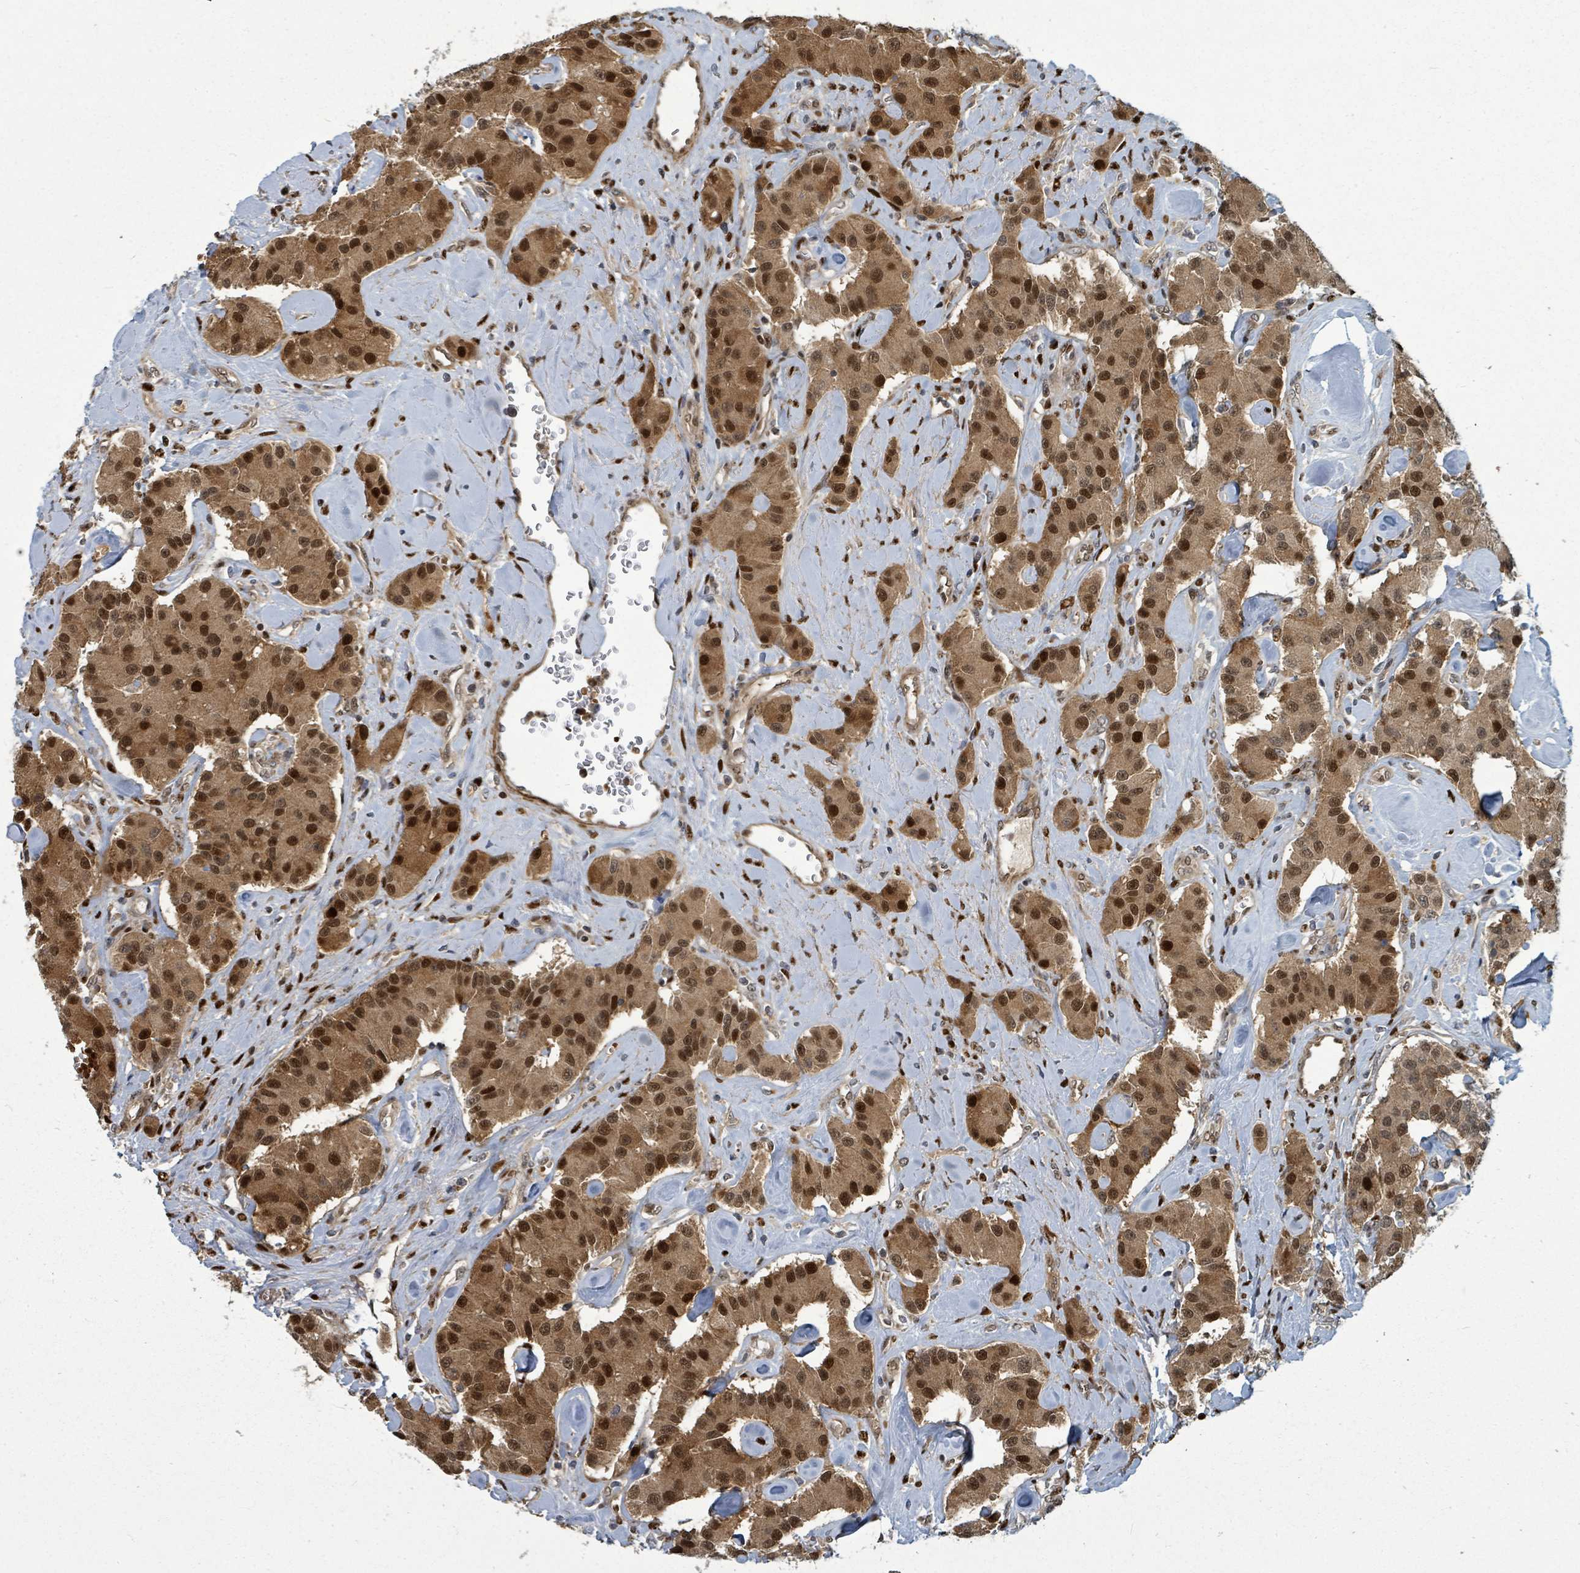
{"staining": {"intensity": "strong", "quantity": ">75%", "location": "cytoplasmic/membranous,nuclear"}, "tissue": "carcinoid", "cell_type": "Tumor cells", "image_type": "cancer", "snomed": [{"axis": "morphology", "description": "Carcinoid, malignant, NOS"}, {"axis": "topography", "description": "Pancreas"}], "caption": "An immunohistochemistry (IHC) image of tumor tissue is shown. Protein staining in brown highlights strong cytoplasmic/membranous and nuclear positivity in carcinoid within tumor cells.", "gene": "TRDMT1", "patient": {"sex": "male", "age": 41}}